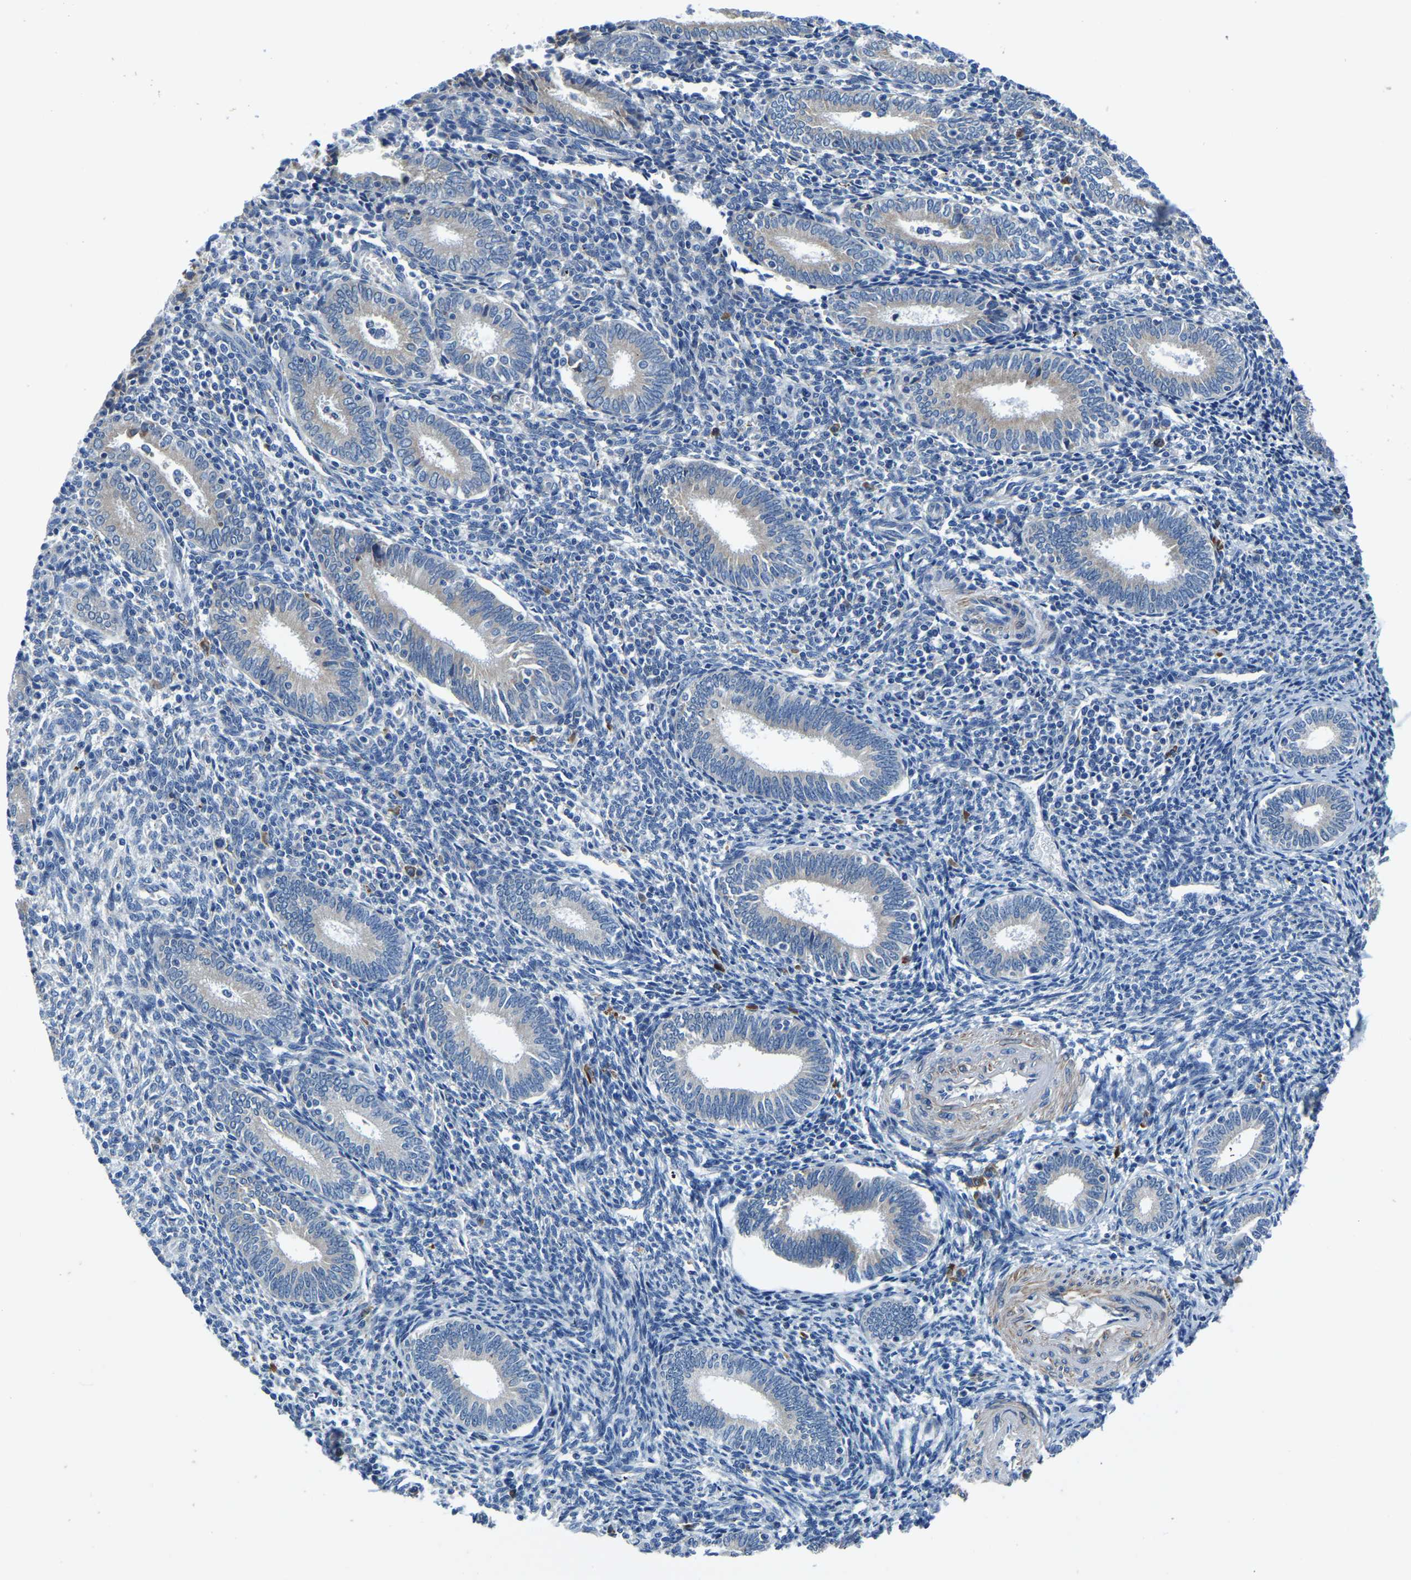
{"staining": {"intensity": "negative", "quantity": "none", "location": "none"}, "tissue": "endometrium", "cell_type": "Cells in endometrial stroma", "image_type": "normal", "snomed": [{"axis": "morphology", "description": "Normal tissue, NOS"}, {"axis": "topography", "description": "Endometrium"}], "caption": "IHC of normal human endometrium exhibits no expression in cells in endometrial stroma.", "gene": "LIAS", "patient": {"sex": "female", "age": 41}}